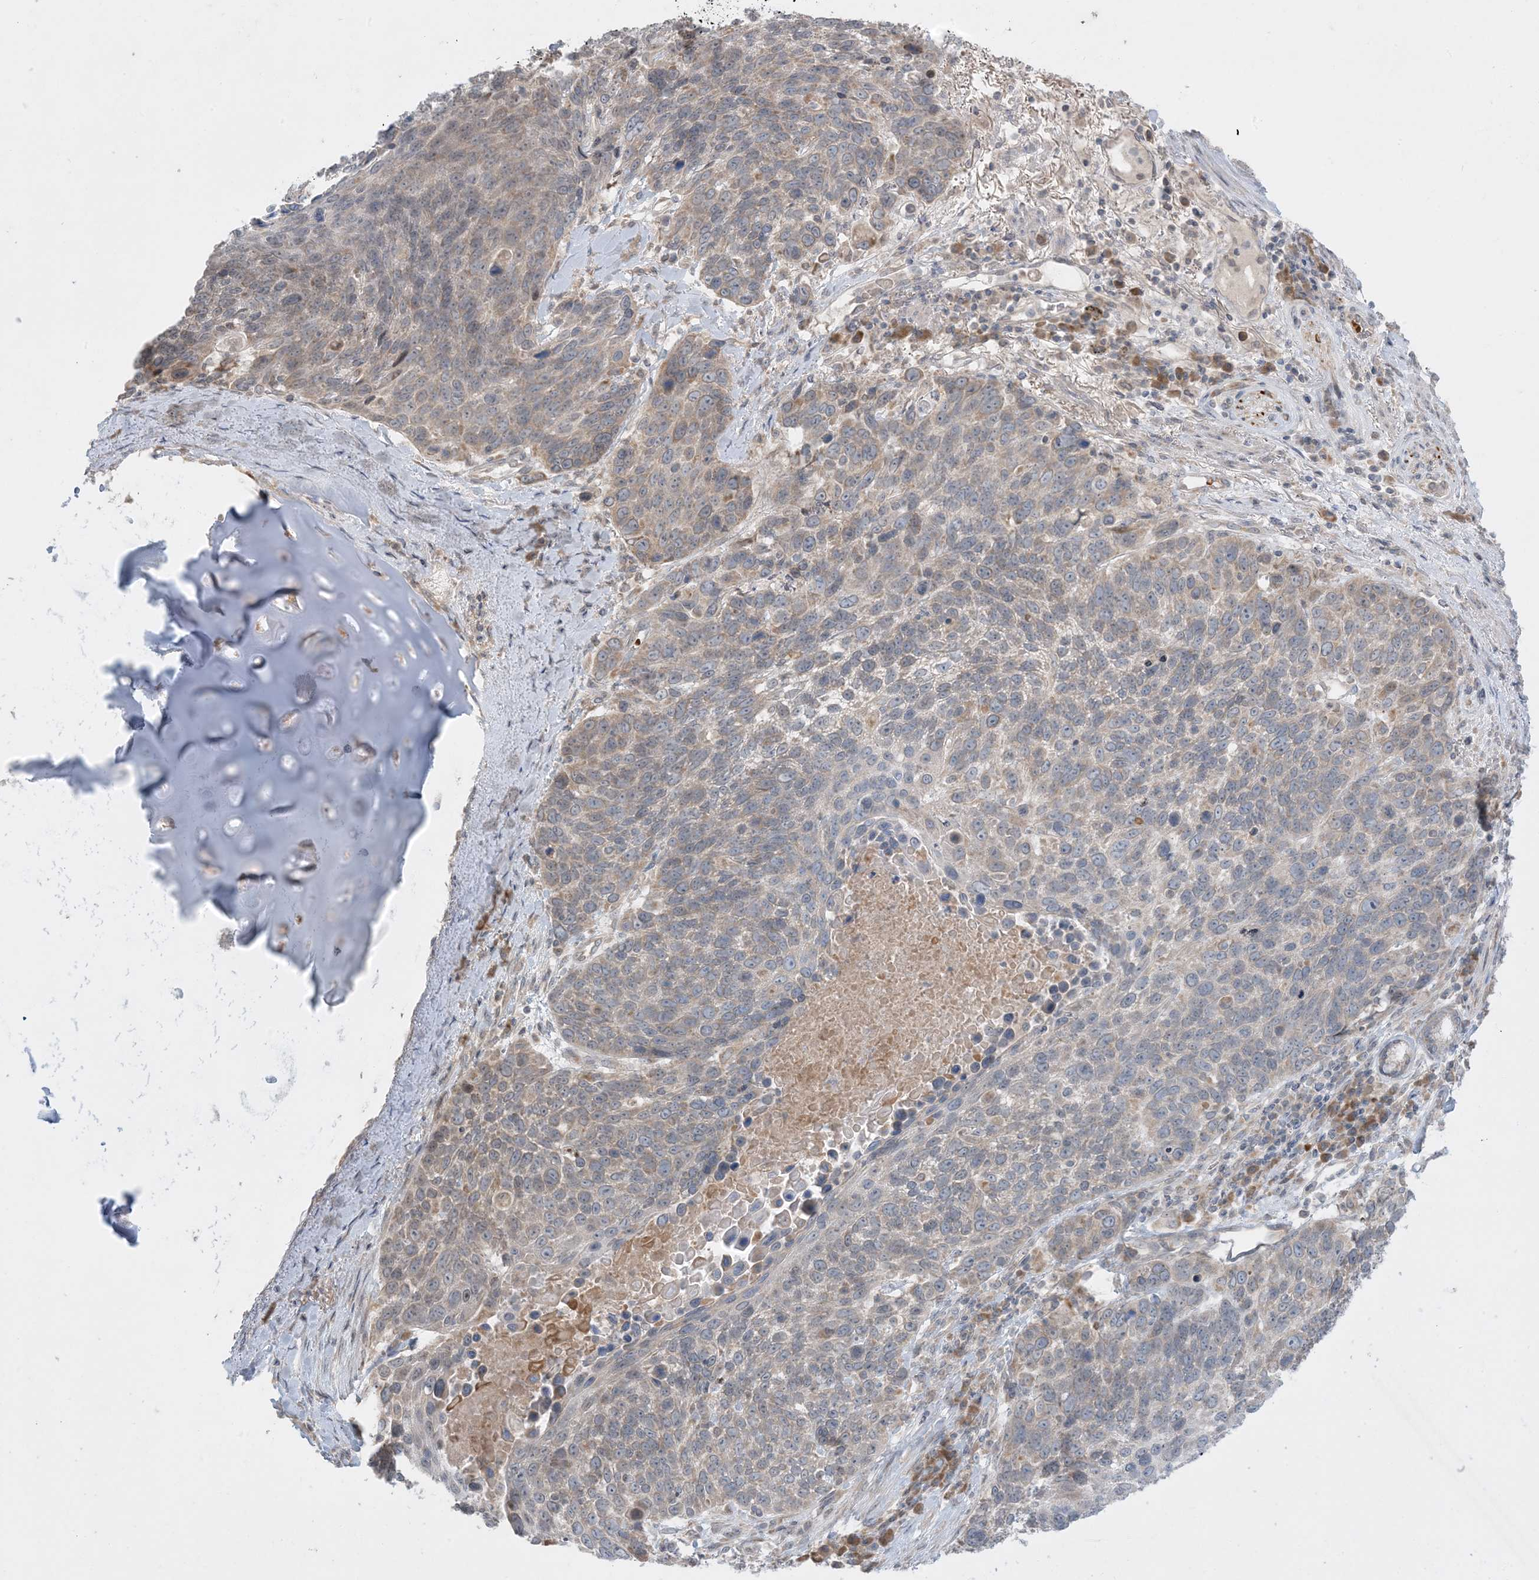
{"staining": {"intensity": "weak", "quantity": "25%-75%", "location": "cytoplasmic/membranous"}, "tissue": "lung cancer", "cell_type": "Tumor cells", "image_type": "cancer", "snomed": [{"axis": "morphology", "description": "Squamous cell carcinoma, NOS"}, {"axis": "topography", "description": "Lung"}], "caption": "Weak cytoplasmic/membranous expression is appreciated in approximately 25%-75% of tumor cells in lung cancer.", "gene": "MMGT1", "patient": {"sex": "male", "age": 66}}